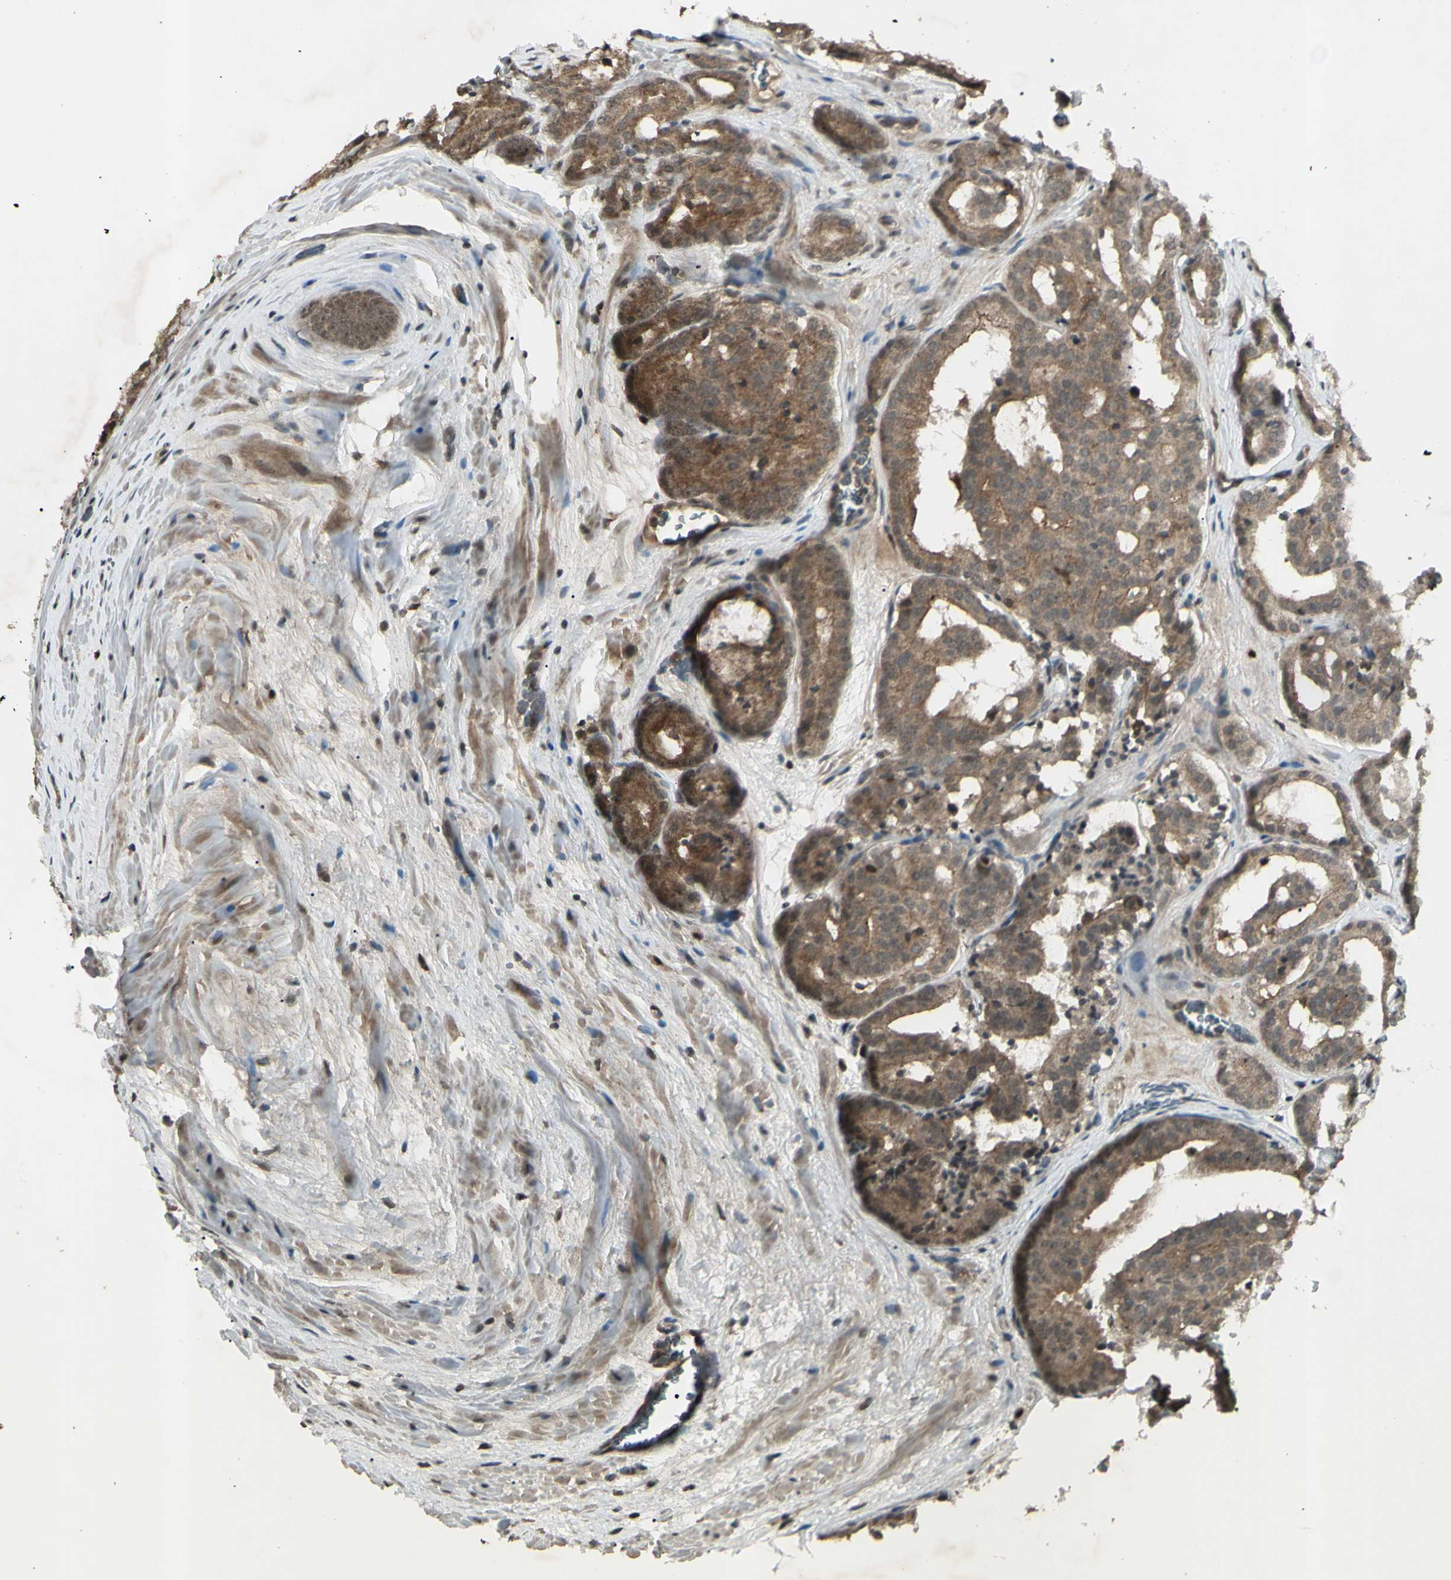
{"staining": {"intensity": "moderate", "quantity": ">75%", "location": "cytoplasmic/membranous"}, "tissue": "prostate cancer", "cell_type": "Tumor cells", "image_type": "cancer", "snomed": [{"axis": "morphology", "description": "Adenocarcinoma, High grade"}, {"axis": "topography", "description": "Prostate"}], "caption": "Moderate cytoplasmic/membranous protein staining is appreciated in about >75% of tumor cells in prostate high-grade adenocarcinoma. (DAB = brown stain, brightfield microscopy at high magnification).", "gene": "BLNK", "patient": {"sex": "male", "age": 64}}